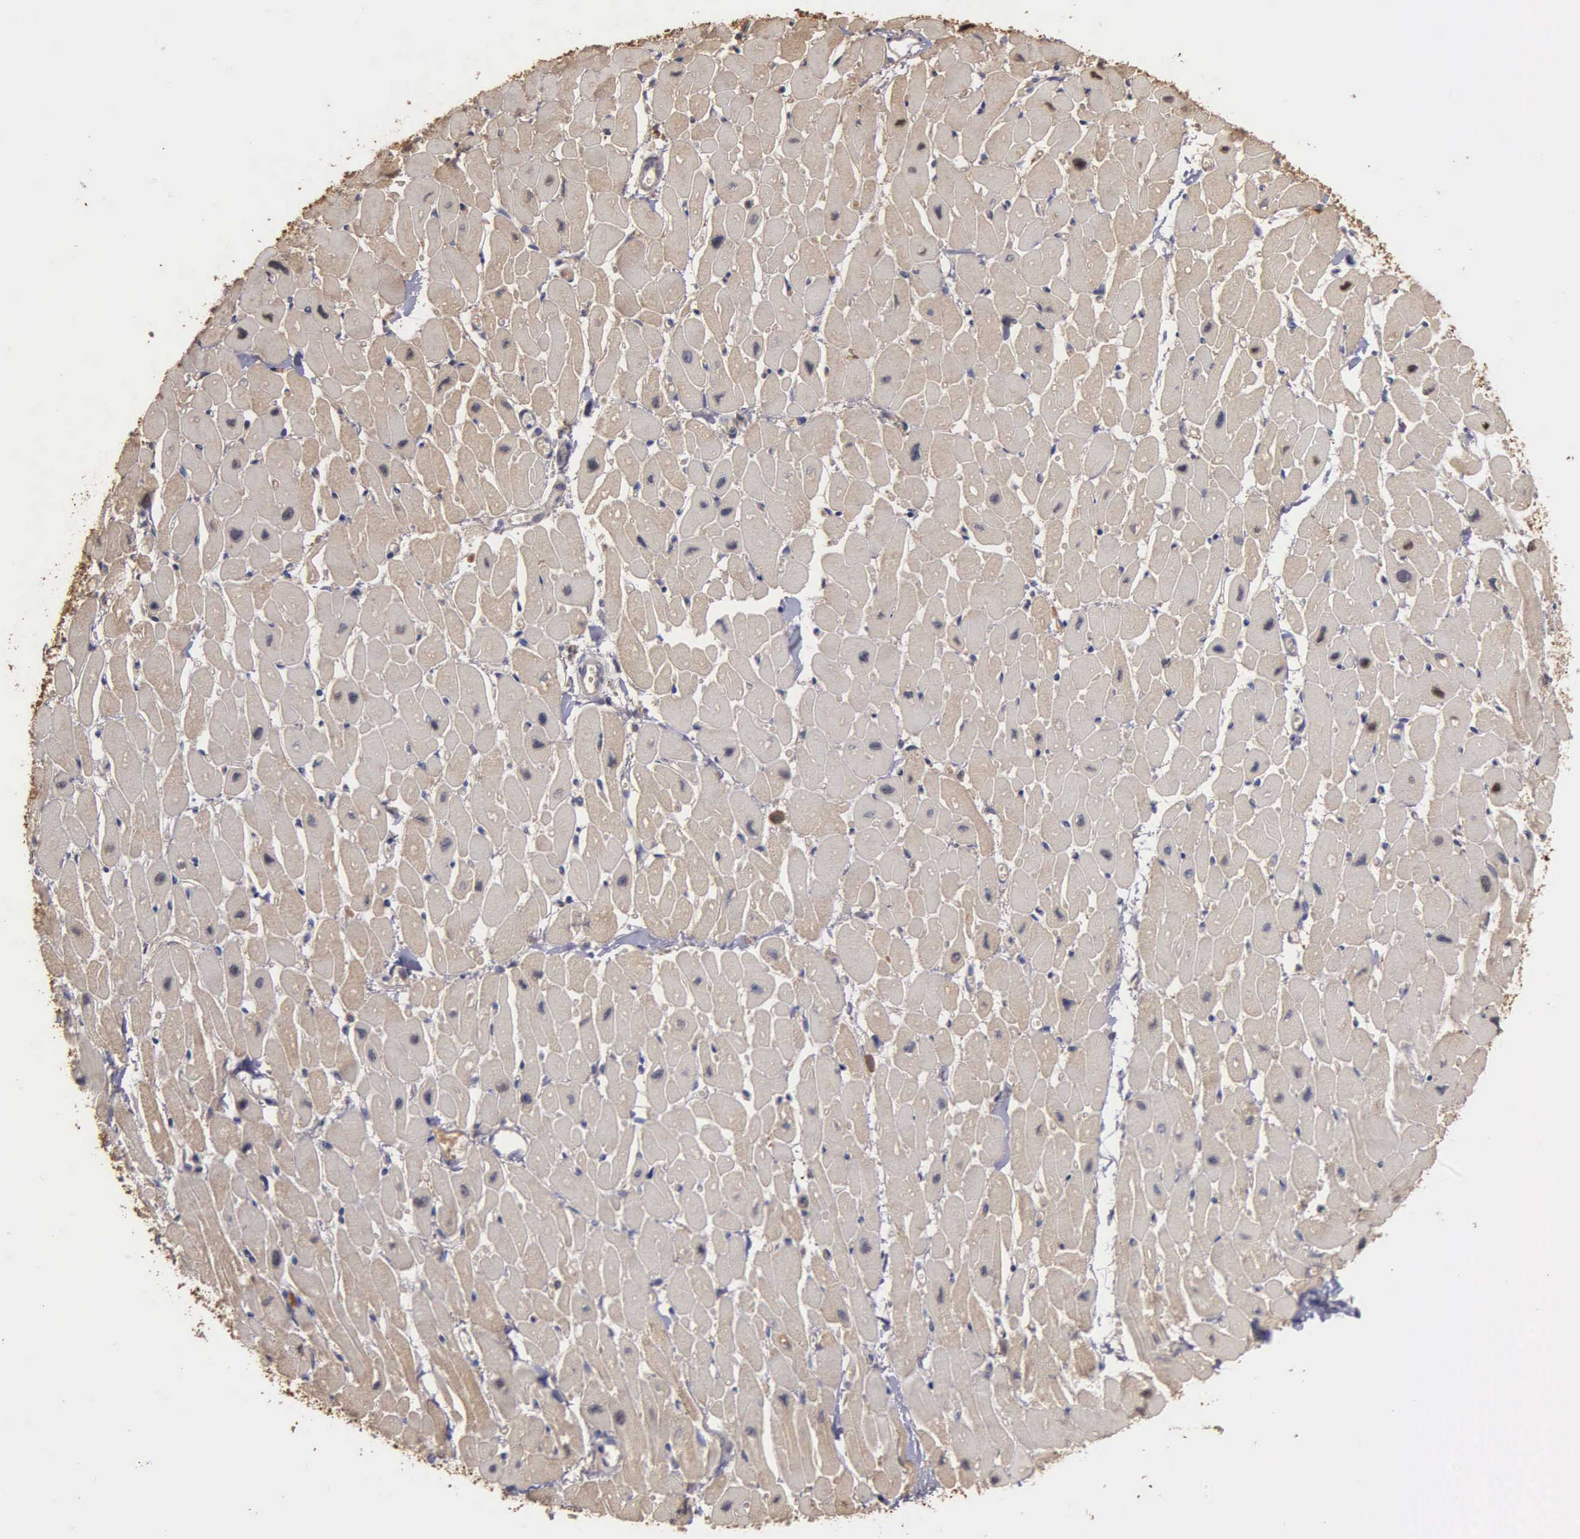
{"staining": {"intensity": "weak", "quantity": ">75%", "location": "cytoplasmic/membranous,nuclear"}, "tissue": "heart muscle", "cell_type": "Cardiomyocytes", "image_type": "normal", "snomed": [{"axis": "morphology", "description": "Normal tissue, NOS"}, {"axis": "topography", "description": "Heart"}], "caption": "Cardiomyocytes reveal low levels of weak cytoplasmic/membranous,nuclear expression in about >75% of cells in unremarkable heart muscle.", "gene": "ENO3", "patient": {"sex": "female", "age": 54}}